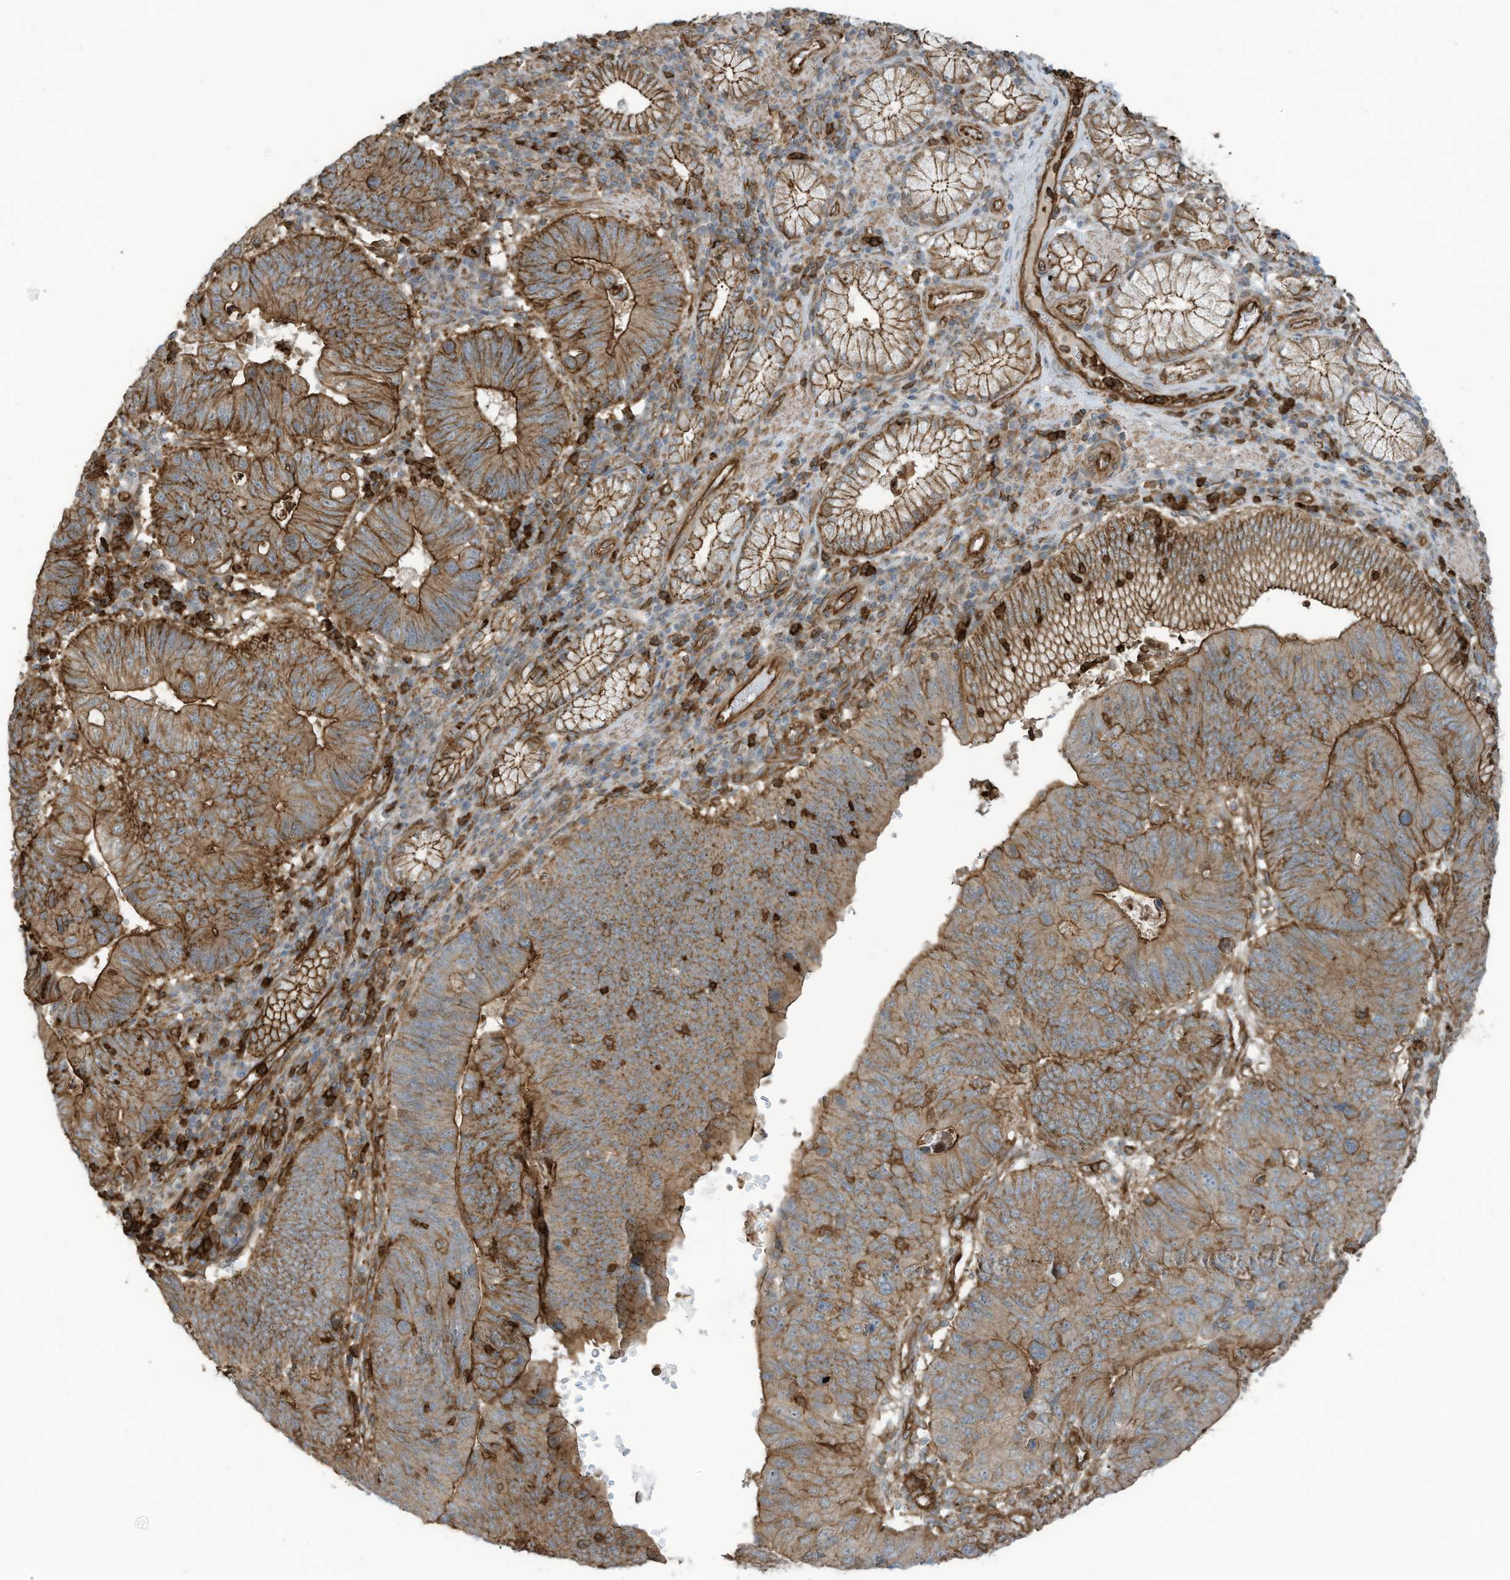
{"staining": {"intensity": "strong", "quantity": ">75%", "location": "cytoplasmic/membranous"}, "tissue": "stomach cancer", "cell_type": "Tumor cells", "image_type": "cancer", "snomed": [{"axis": "morphology", "description": "Adenocarcinoma, NOS"}, {"axis": "topography", "description": "Stomach"}], "caption": "Strong cytoplasmic/membranous protein positivity is present in approximately >75% of tumor cells in adenocarcinoma (stomach).", "gene": "SLC9A2", "patient": {"sex": "male", "age": 59}}